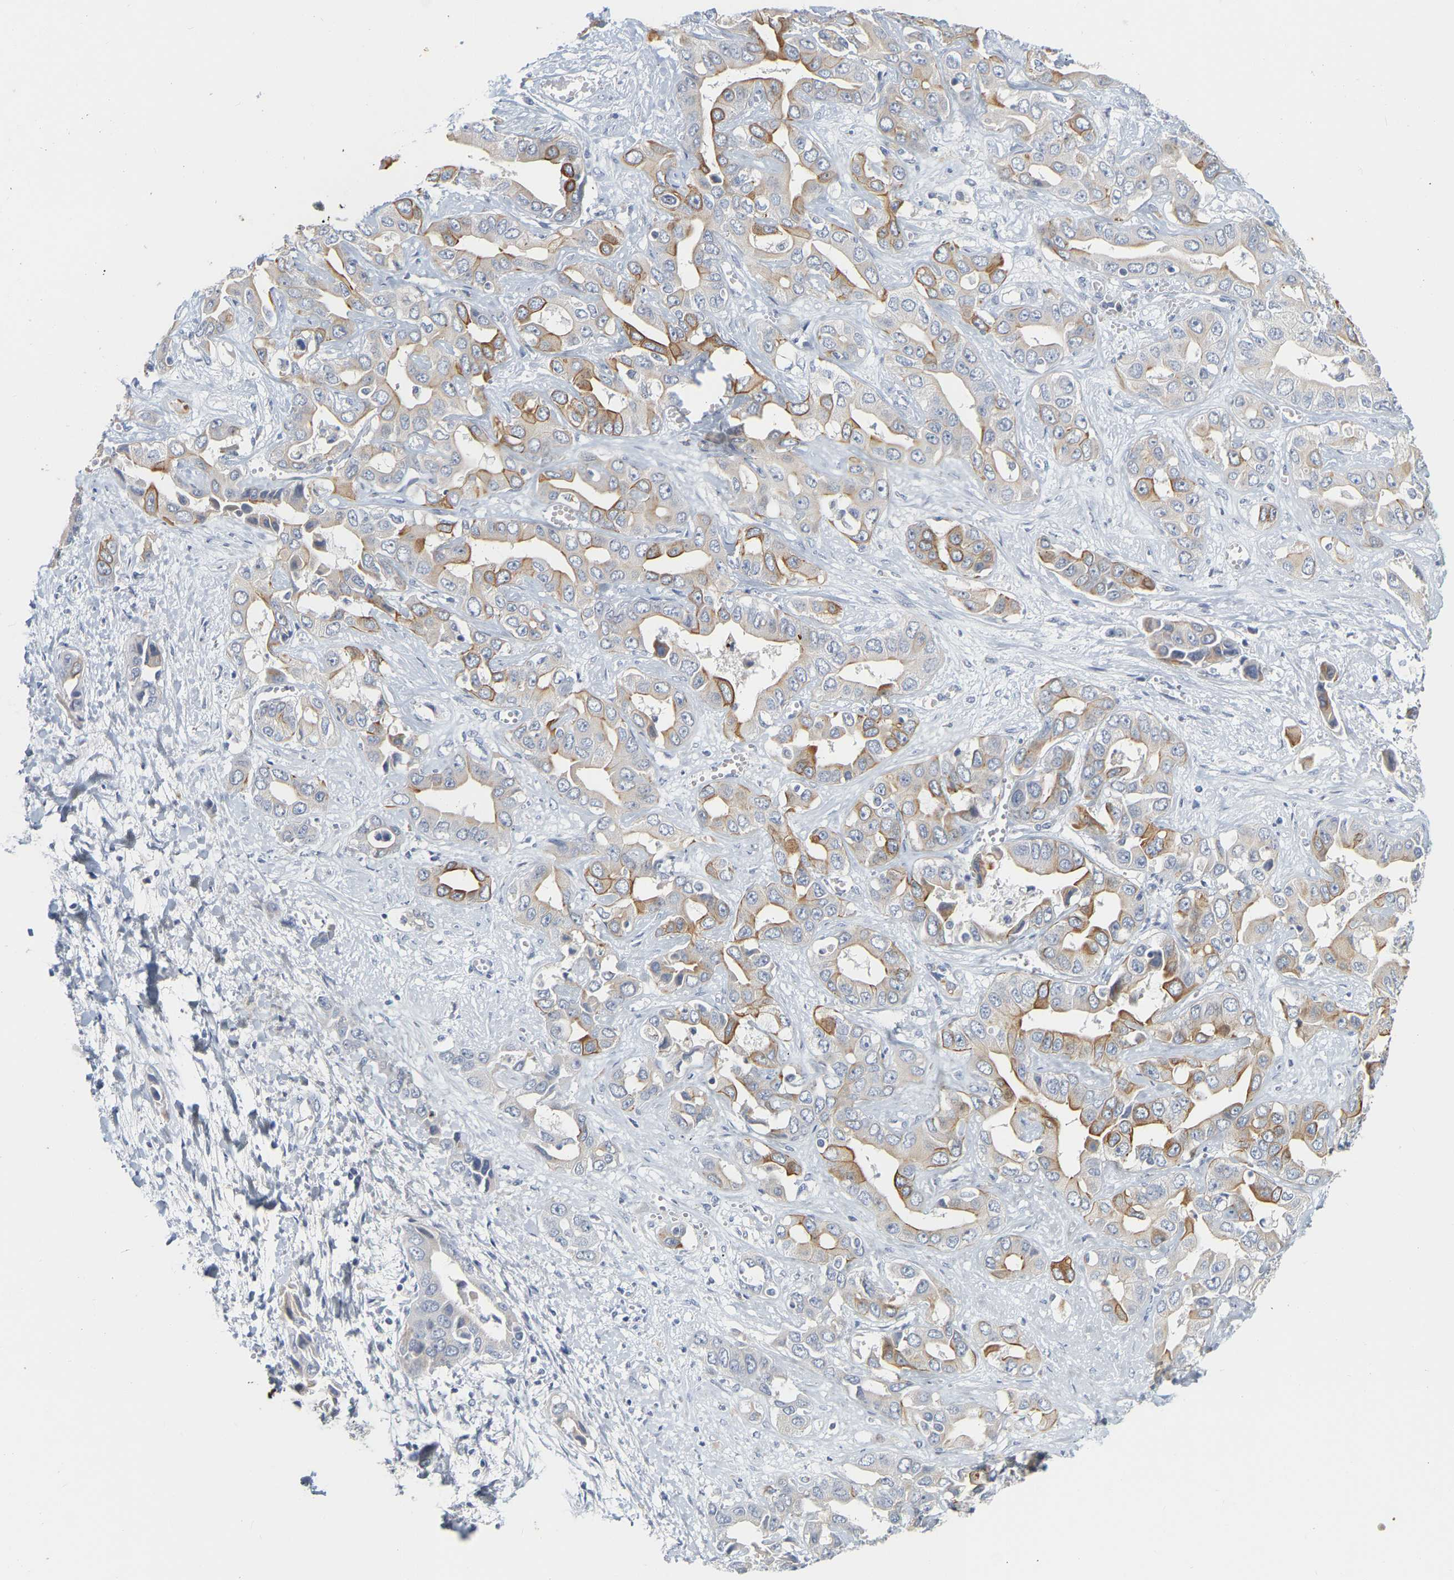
{"staining": {"intensity": "moderate", "quantity": "25%-75%", "location": "cytoplasmic/membranous"}, "tissue": "liver cancer", "cell_type": "Tumor cells", "image_type": "cancer", "snomed": [{"axis": "morphology", "description": "Cholangiocarcinoma"}, {"axis": "topography", "description": "Liver"}], "caption": "Liver cancer was stained to show a protein in brown. There is medium levels of moderate cytoplasmic/membranous expression in about 25%-75% of tumor cells.", "gene": "KRT76", "patient": {"sex": "female", "age": 52}}